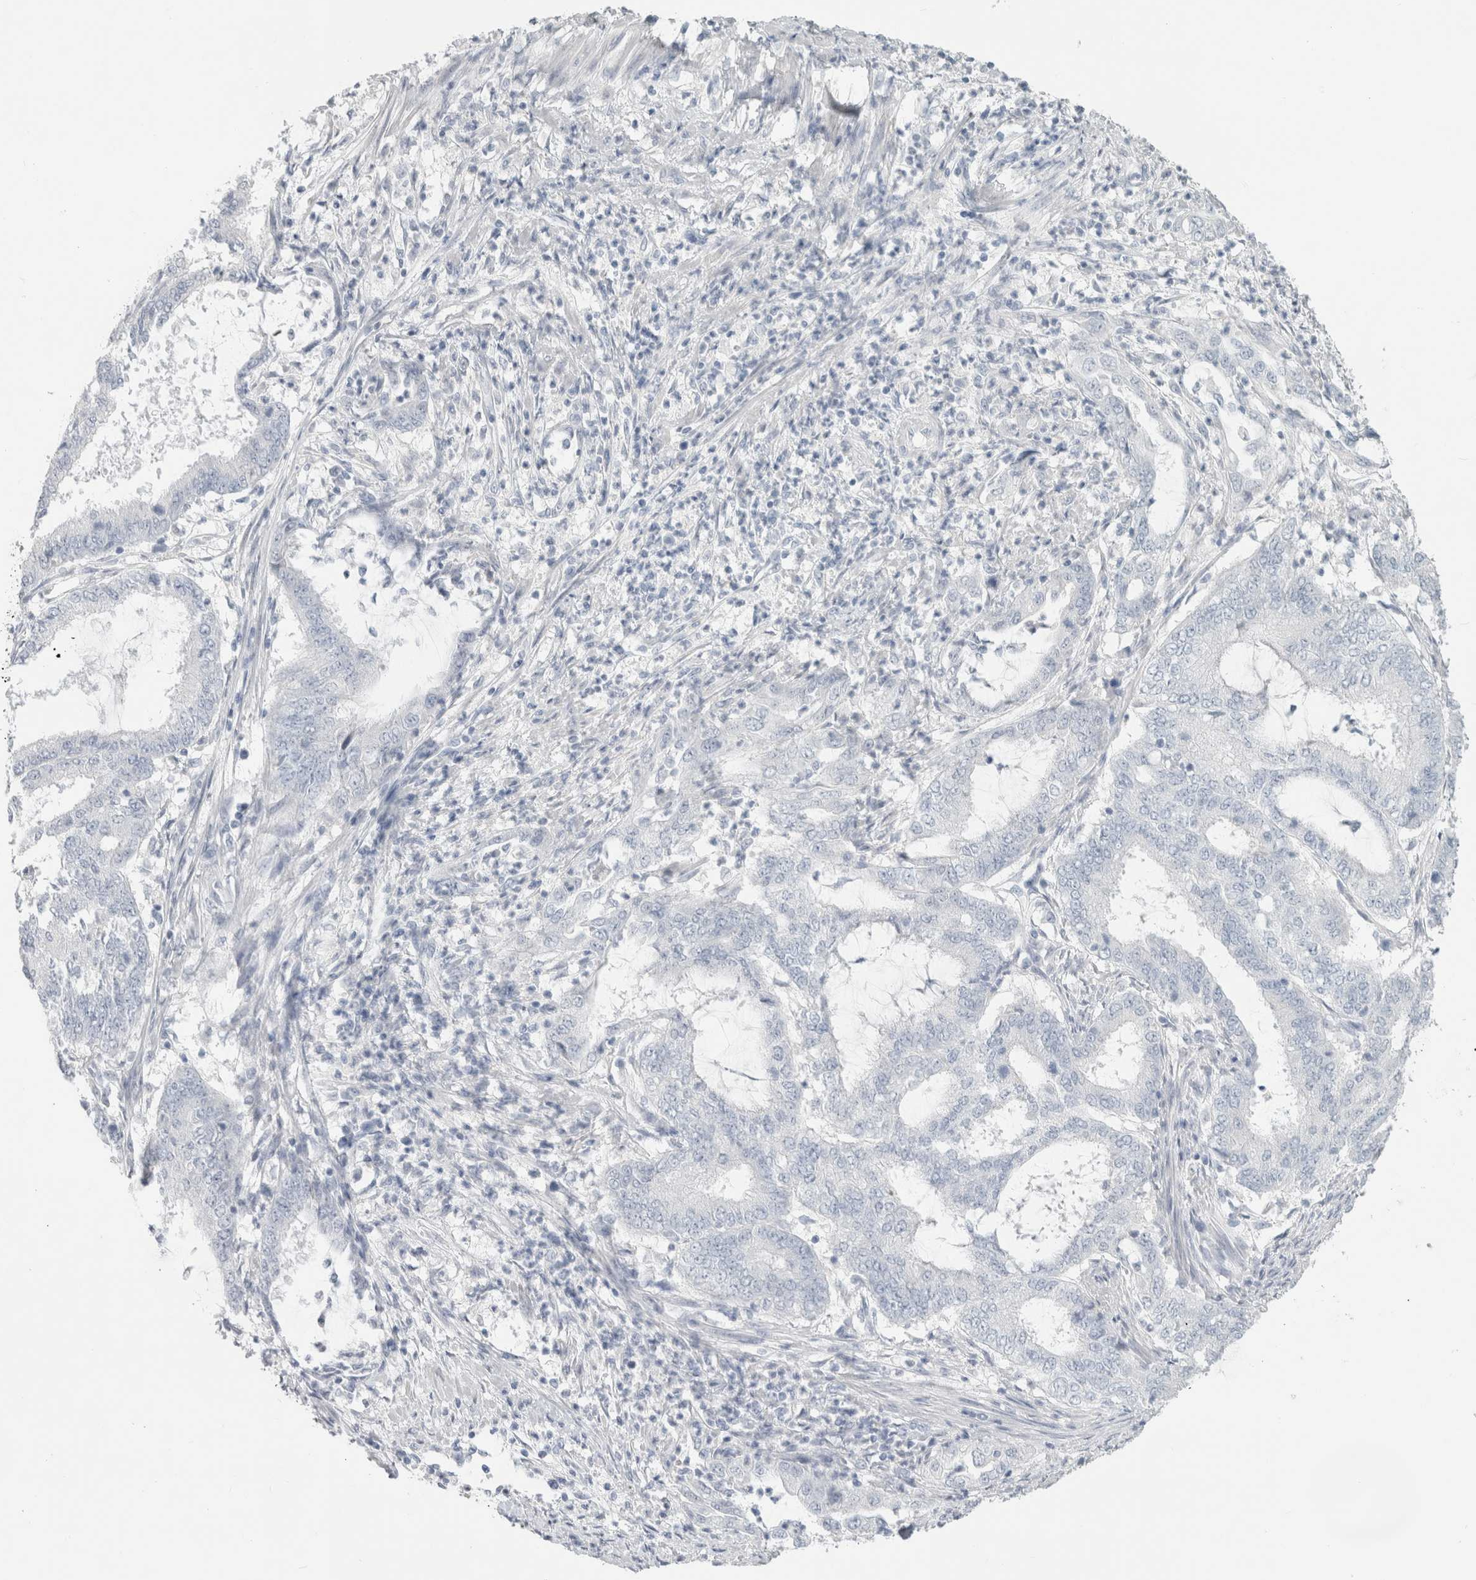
{"staining": {"intensity": "negative", "quantity": "none", "location": "none"}, "tissue": "endometrial cancer", "cell_type": "Tumor cells", "image_type": "cancer", "snomed": [{"axis": "morphology", "description": "Adenocarcinoma, NOS"}, {"axis": "topography", "description": "Endometrium"}], "caption": "Immunohistochemistry (IHC) photomicrograph of neoplastic tissue: endometrial cancer stained with DAB (3,3'-diaminobenzidine) demonstrates no significant protein positivity in tumor cells.", "gene": "SLC6A1", "patient": {"sex": "female", "age": 51}}